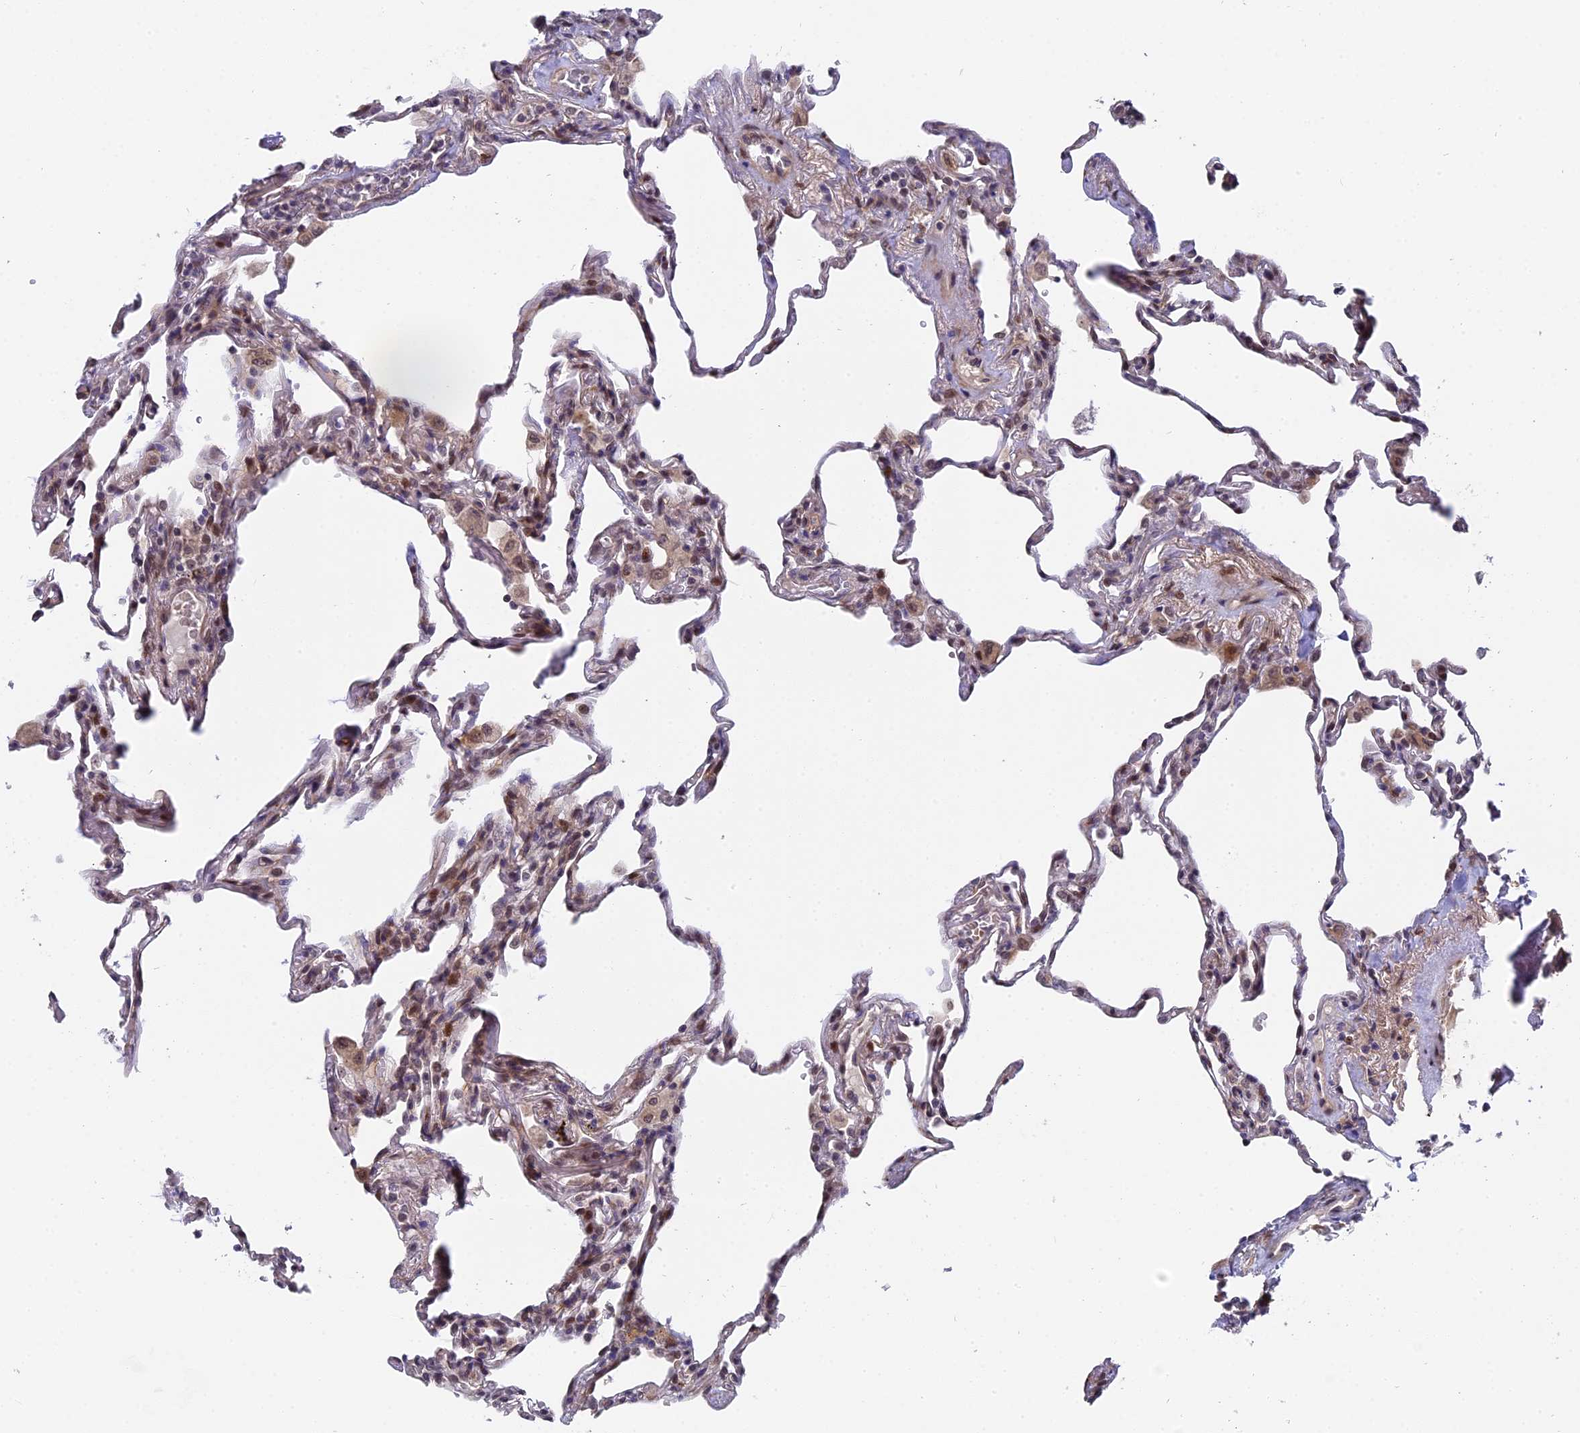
{"staining": {"intensity": "moderate", "quantity": "25%-75%", "location": "nuclear"}, "tissue": "lung", "cell_type": "Alveolar cells", "image_type": "normal", "snomed": [{"axis": "morphology", "description": "Normal tissue, NOS"}, {"axis": "topography", "description": "Lung"}], "caption": "Protein expression analysis of normal human lung reveals moderate nuclear positivity in about 25%-75% of alveolar cells. (DAB IHC with brightfield microscopy, high magnification).", "gene": "PYGO1", "patient": {"sex": "male", "age": 59}}